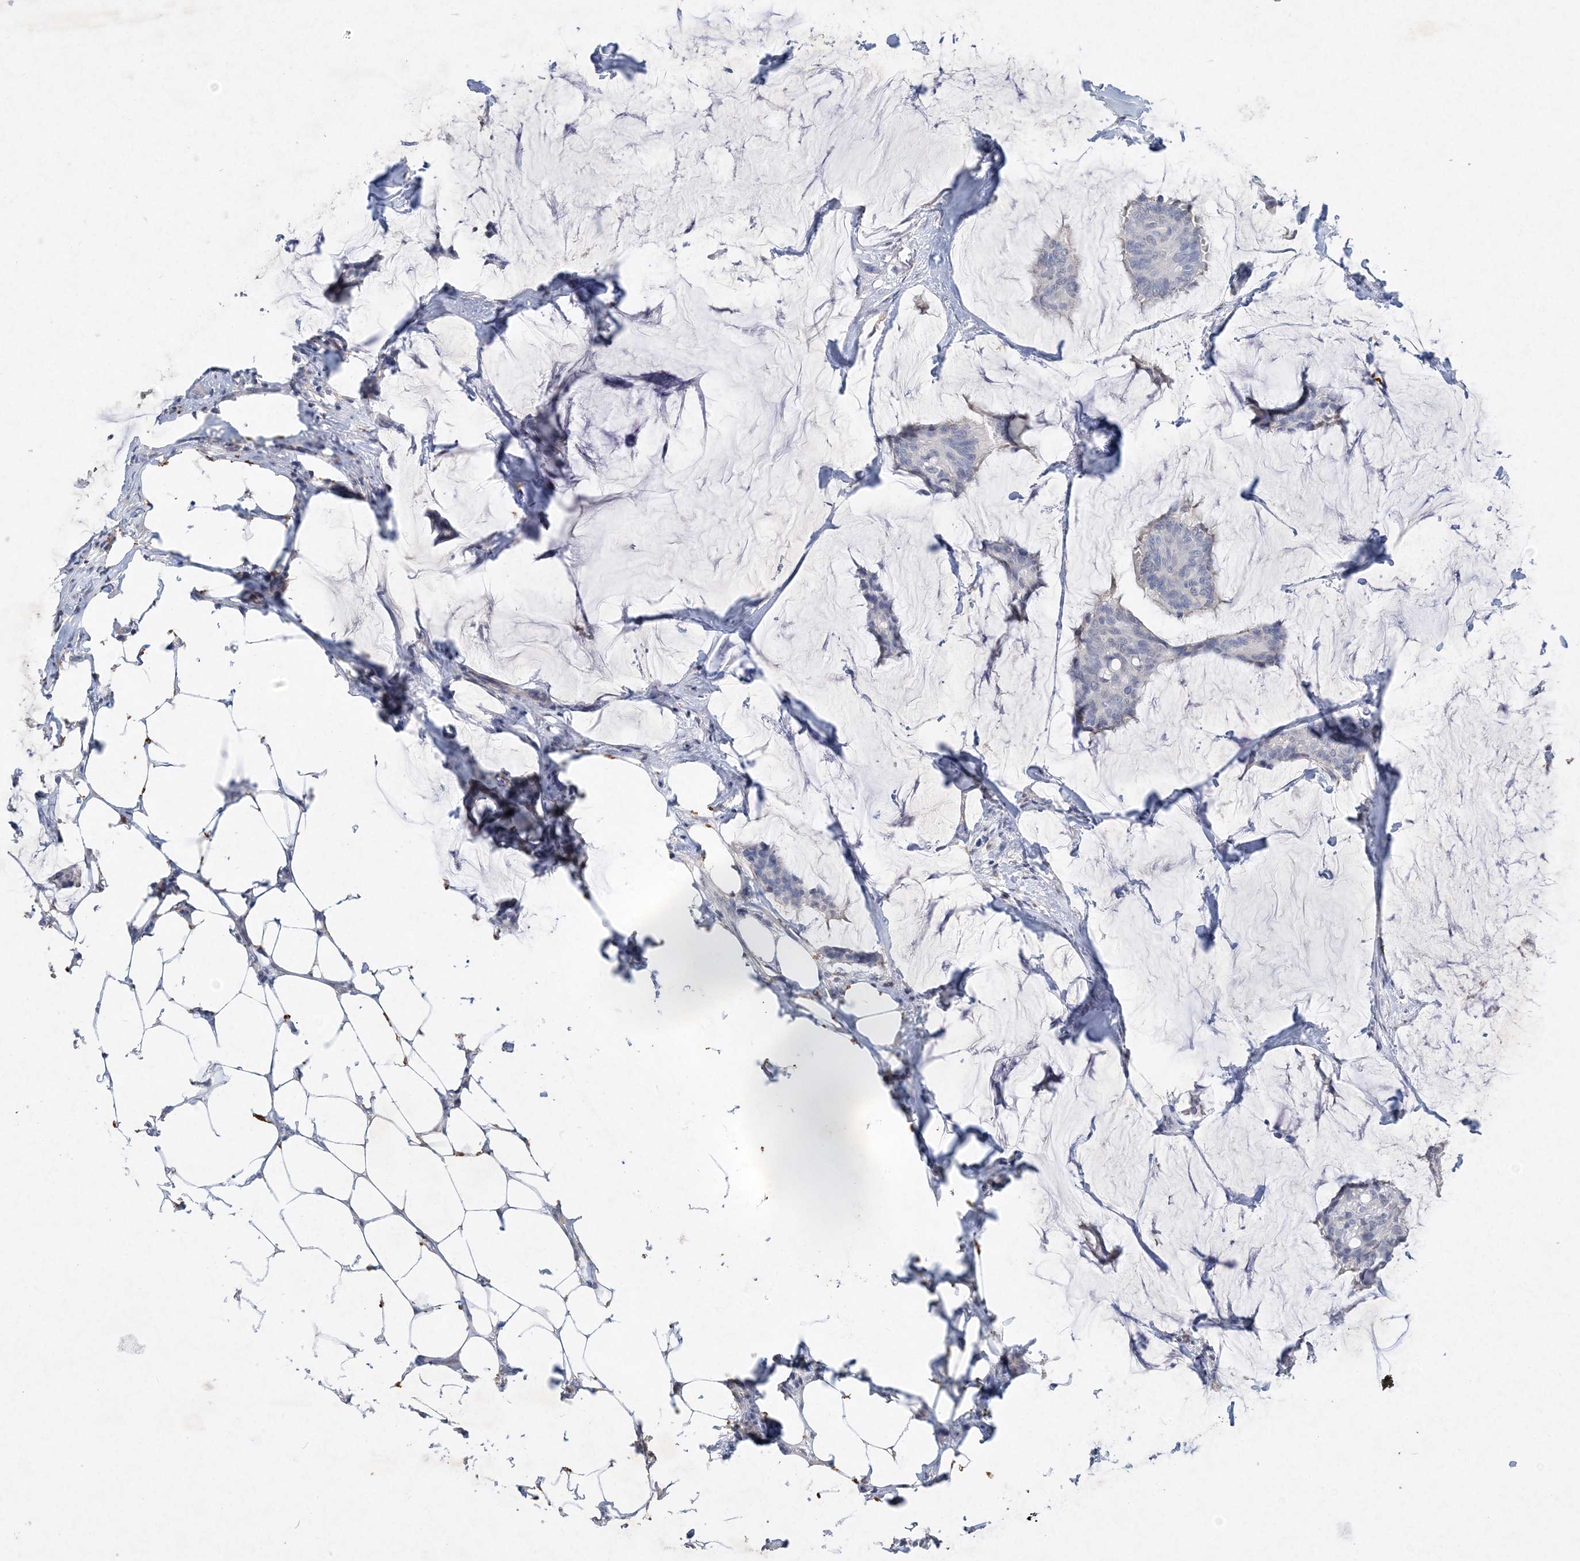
{"staining": {"intensity": "negative", "quantity": "none", "location": "none"}, "tissue": "breast cancer", "cell_type": "Tumor cells", "image_type": "cancer", "snomed": [{"axis": "morphology", "description": "Duct carcinoma"}, {"axis": "topography", "description": "Breast"}], "caption": "This is an IHC histopathology image of infiltrating ductal carcinoma (breast). There is no expression in tumor cells.", "gene": "C11orf58", "patient": {"sex": "female", "age": 93}}